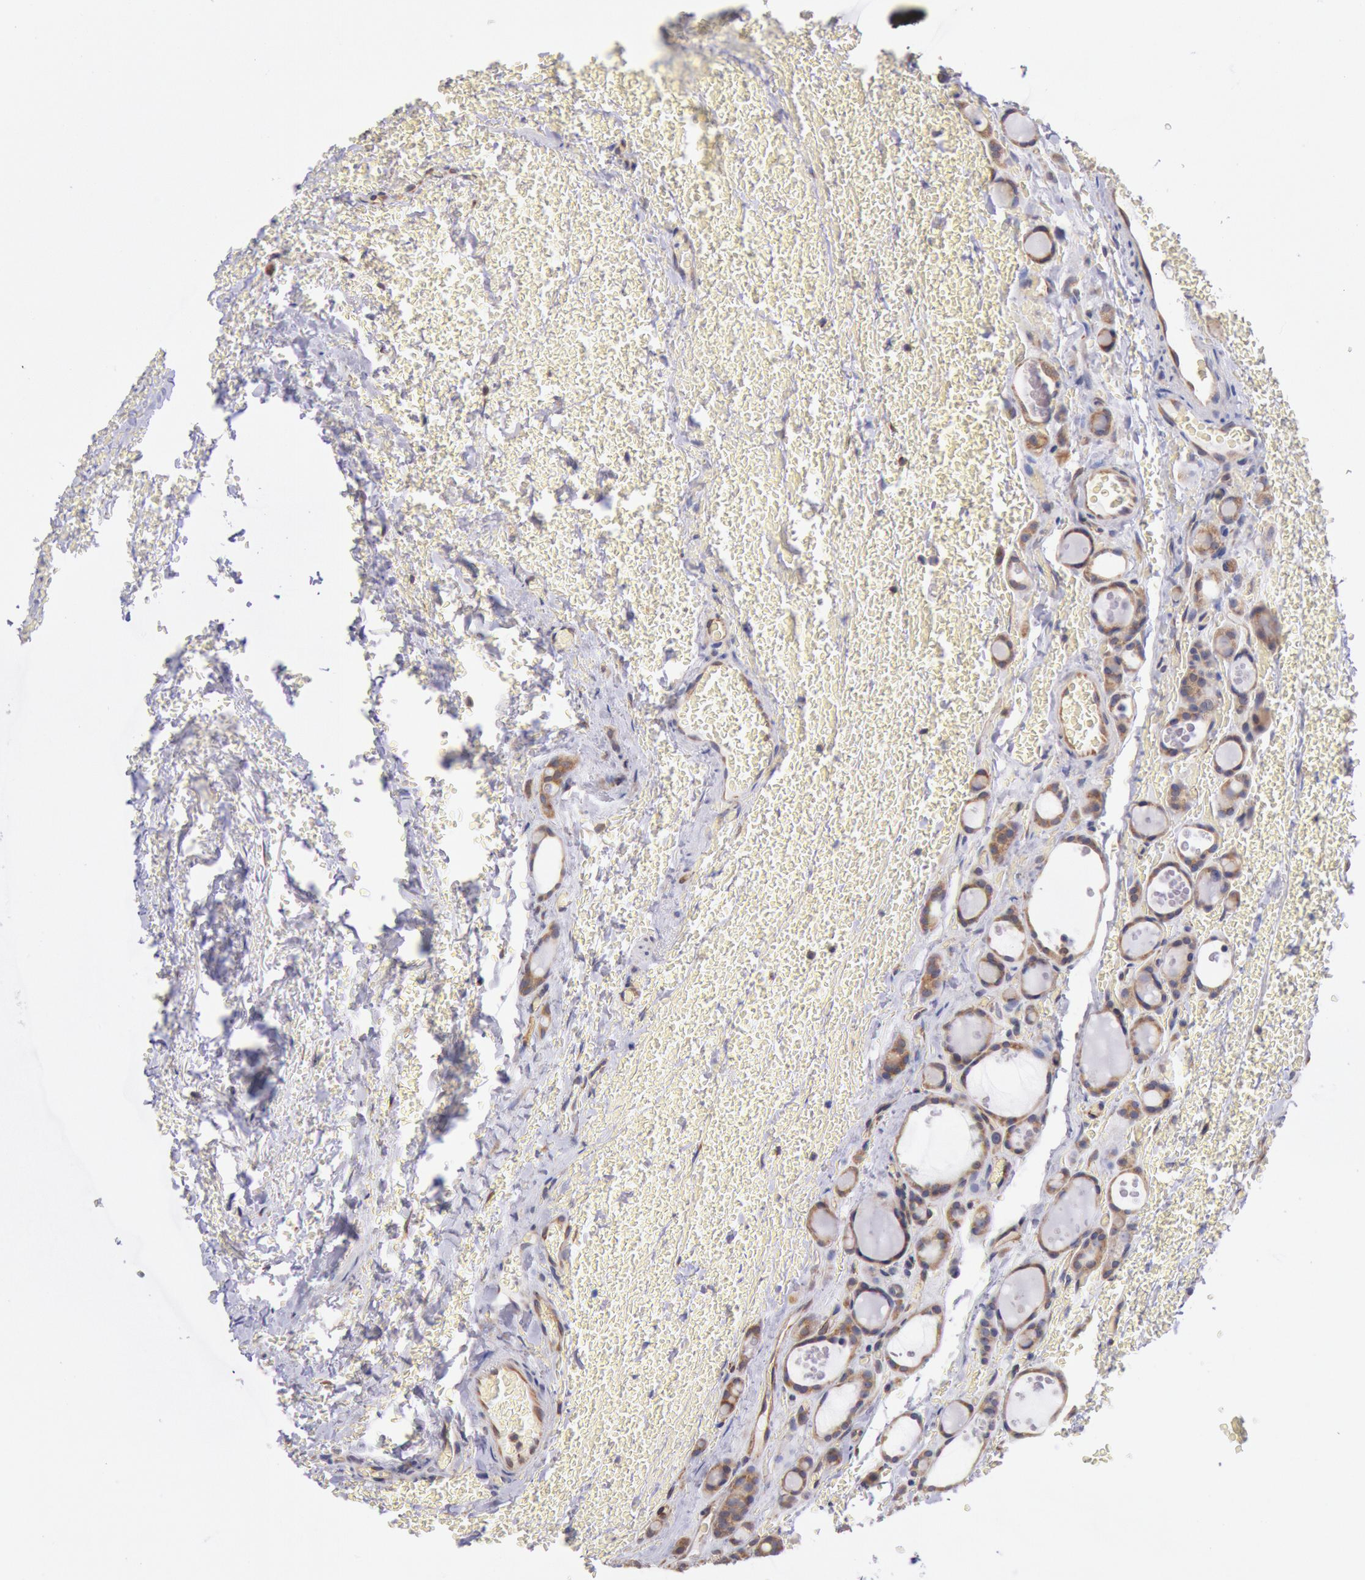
{"staining": {"intensity": "moderate", "quantity": ">75%", "location": "cytoplasmic/membranous"}, "tissue": "thyroid cancer", "cell_type": "Tumor cells", "image_type": "cancer", "snomed": [{"axis": "morphology", "description": "Follicular adenoma carcinoma, NOS"}, {"axis": "topography", "description": "Thyroid gland"}], "caption": "Thyroid cancer stained with immunohistochemistry (IHC) exhibits moderate cytoplasmic/membranous positivity in approximately >75% of tumor cells. (DAB (3,3'-diaminobenzidine) = brown stain, brightfield microscopy at high magnification).", "gene": "DRG1", "patient": {"sex": "female", "age": 71}}